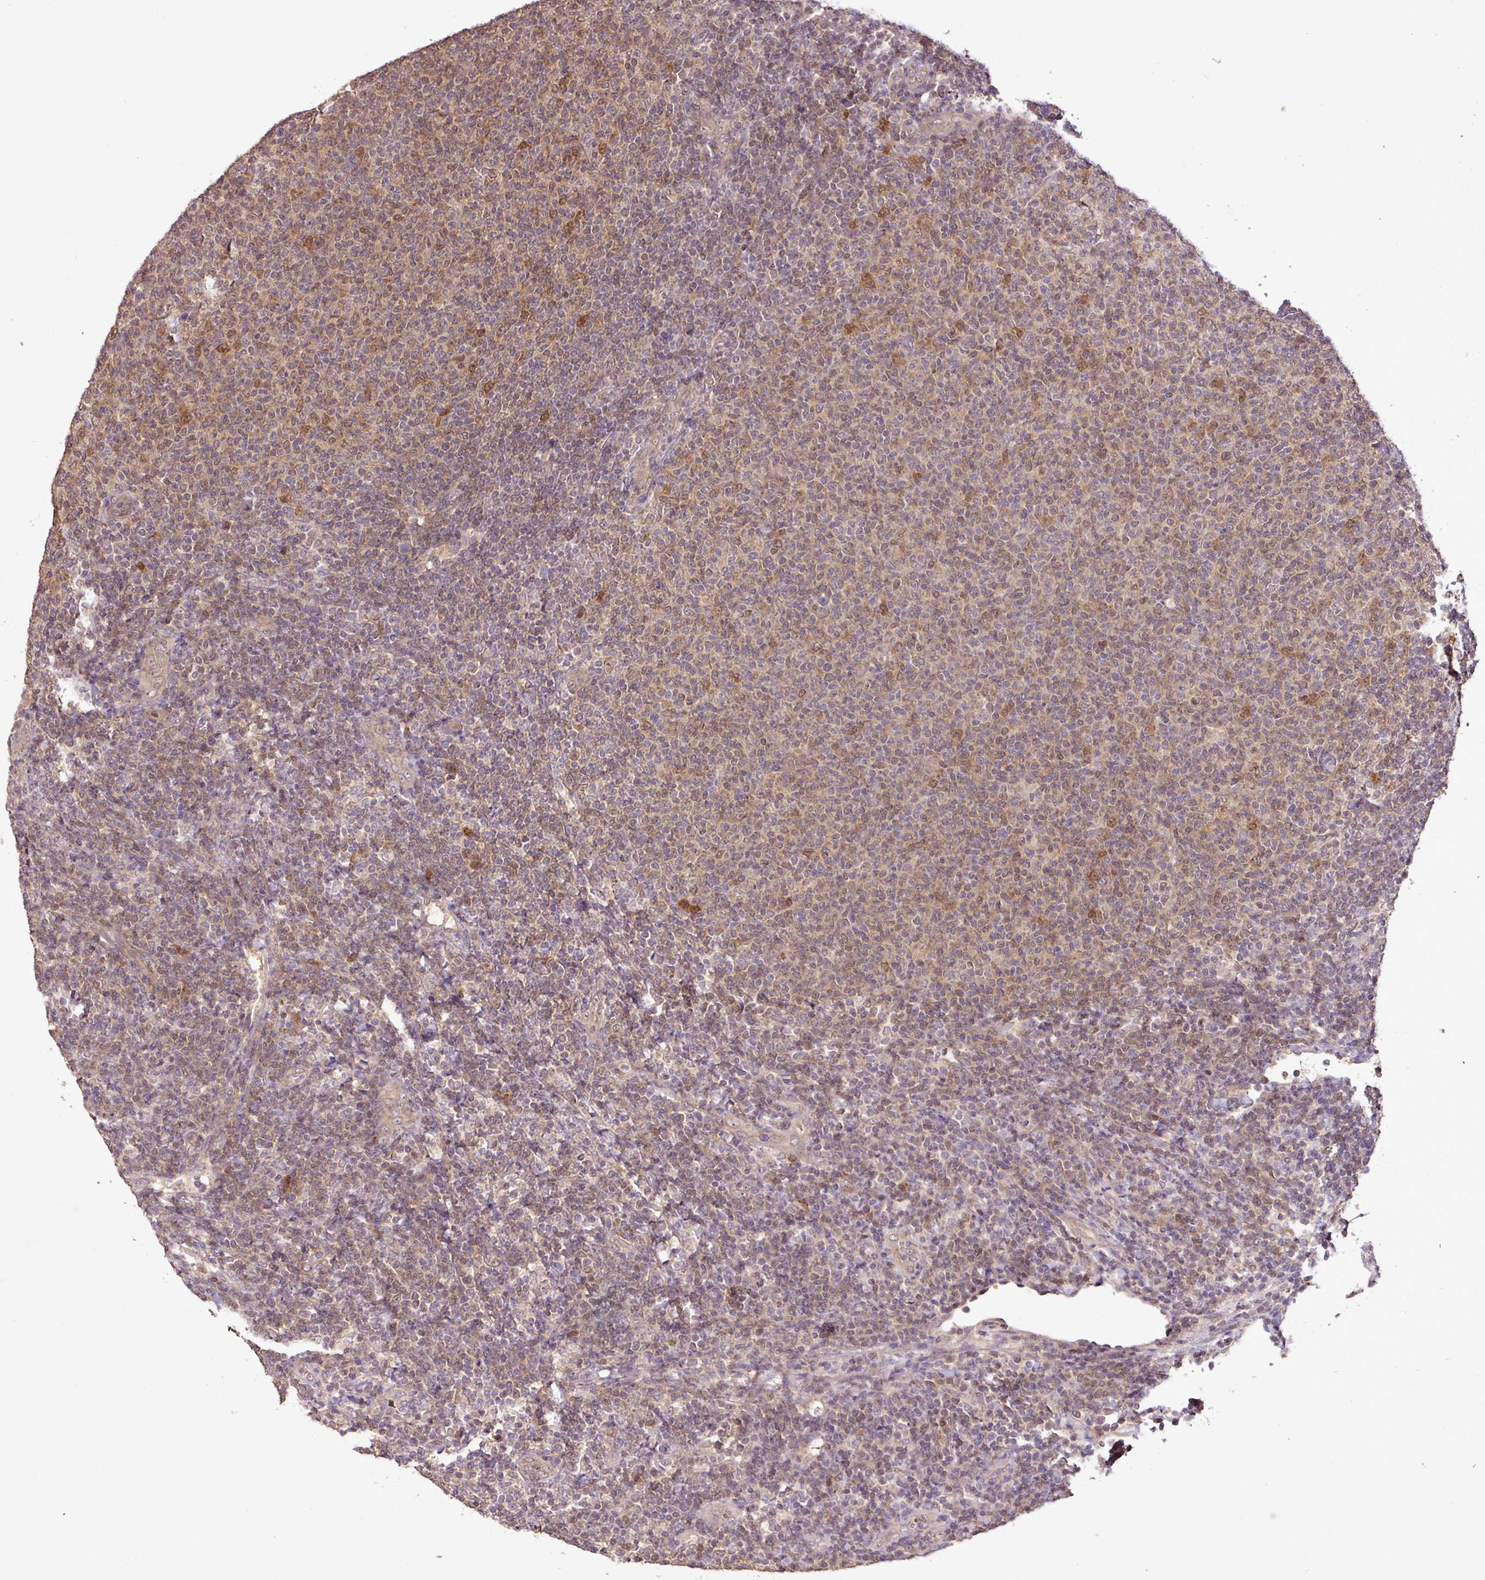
{"staining": {"intensity": "weak", "quantity": "25%-75%", "location": "nuclear"}, "tissue": "lymphoma", "cell_type": "Tumor cells", "image_type": "cancer", "snomed": [{"axis": "morphology", "description": "Malignant lymphoma, non-Hodgkin's type, Low grade"}, {"axis": "topography", "description": "Lymph node"}], "caption": "Lymphoma tissue shows weak nuclear staining in about 25%-75% of tumor cells", "gene": "FAIM", "patient": {"sex": "male", "age": 66}}